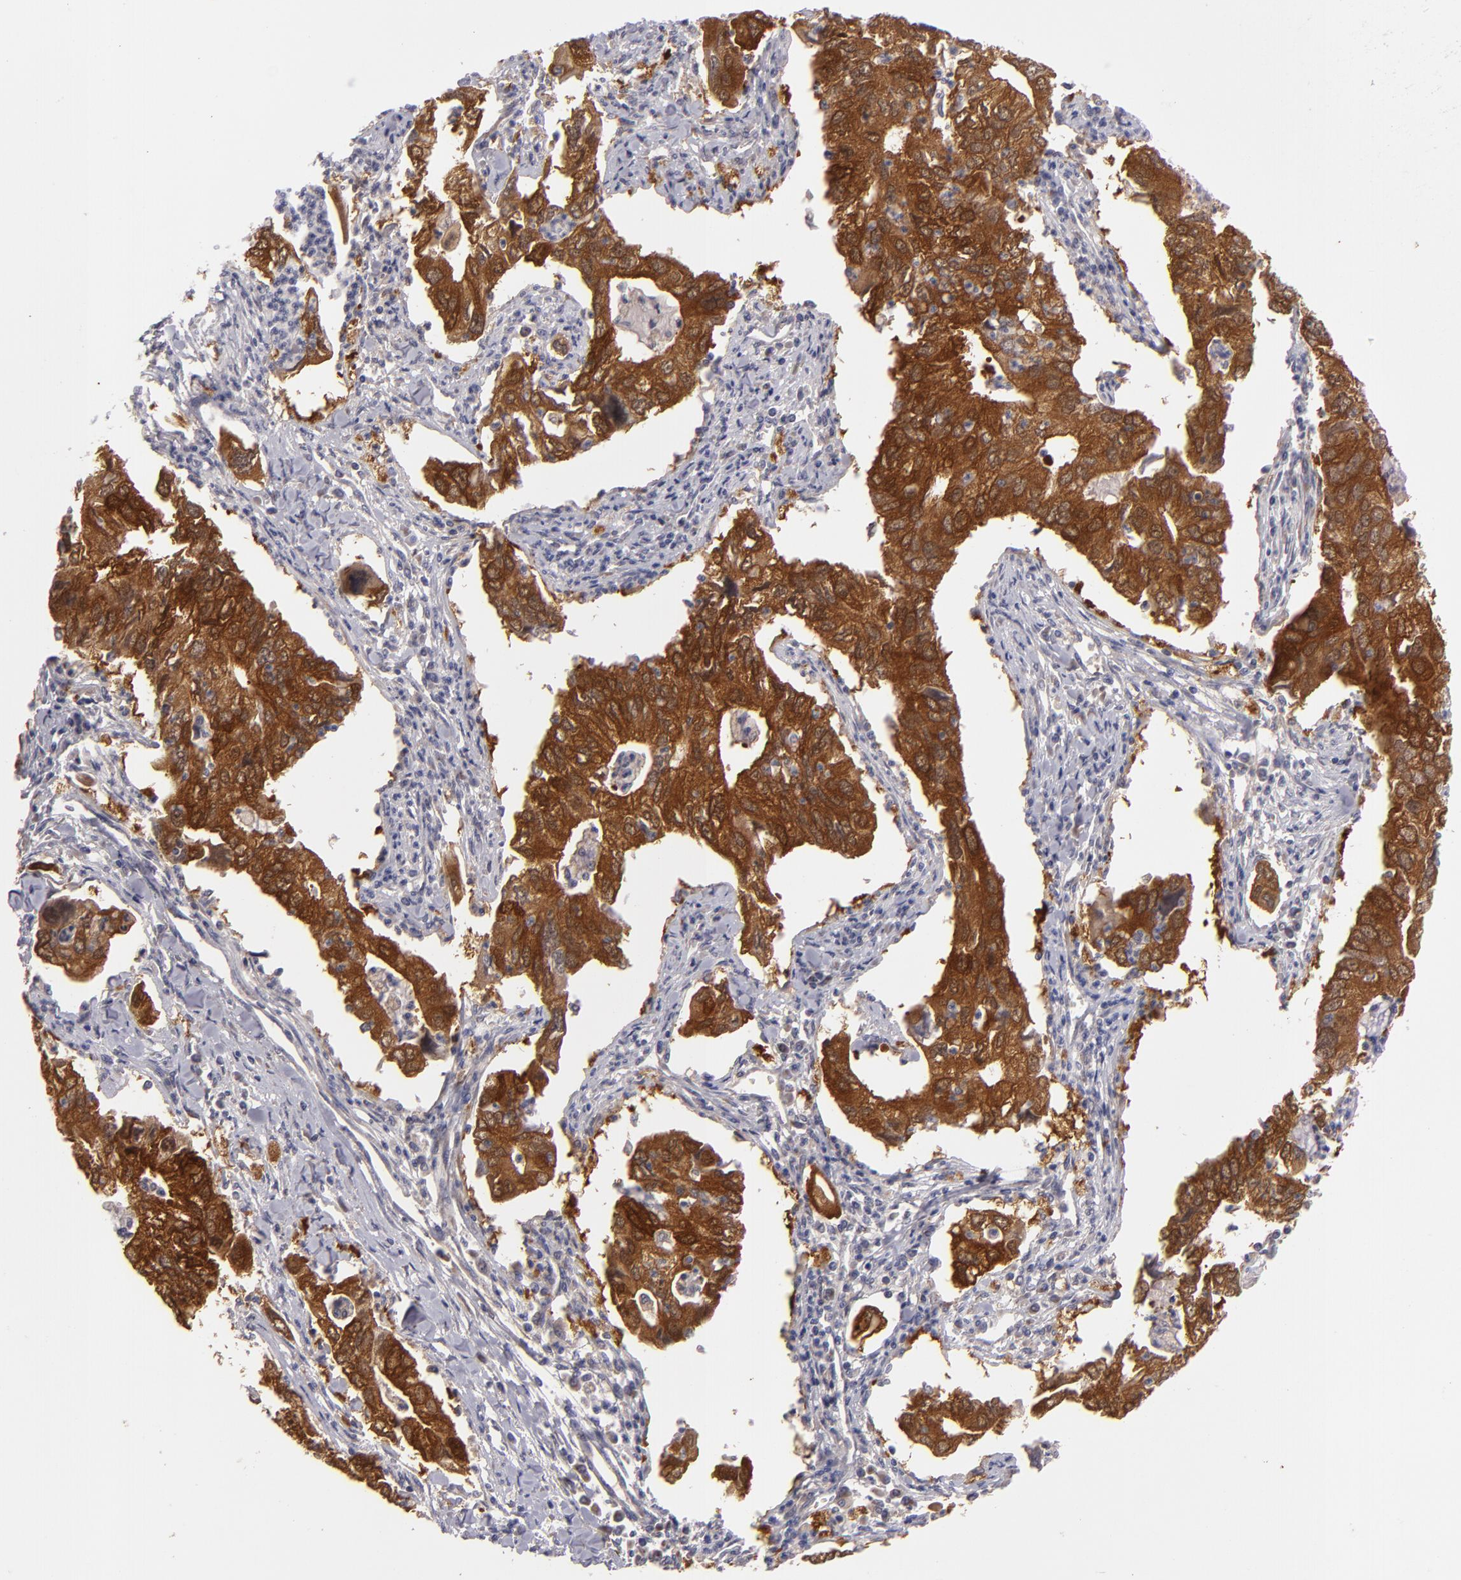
{"staining": {"intensity": "strong", "quantity": ">75%", "location": "cytoplasmic/membranous"}, "tissue": "lung cancer", "cell_type": "Tumor cells", "image_type": "cancer", "snomed": [{"axis": "morphology", "description": "Adenocarcinoma, NOS"}, {"axis": "topography", "description": "Lung"}], "caption": "A micrograph of human lung cancer stained for a protein exhibits strong cytoplasmic/membranous brown staining in tumor cells.", "gene": "SH2D4A", "patient": {"sex": "male", "age": 48}}